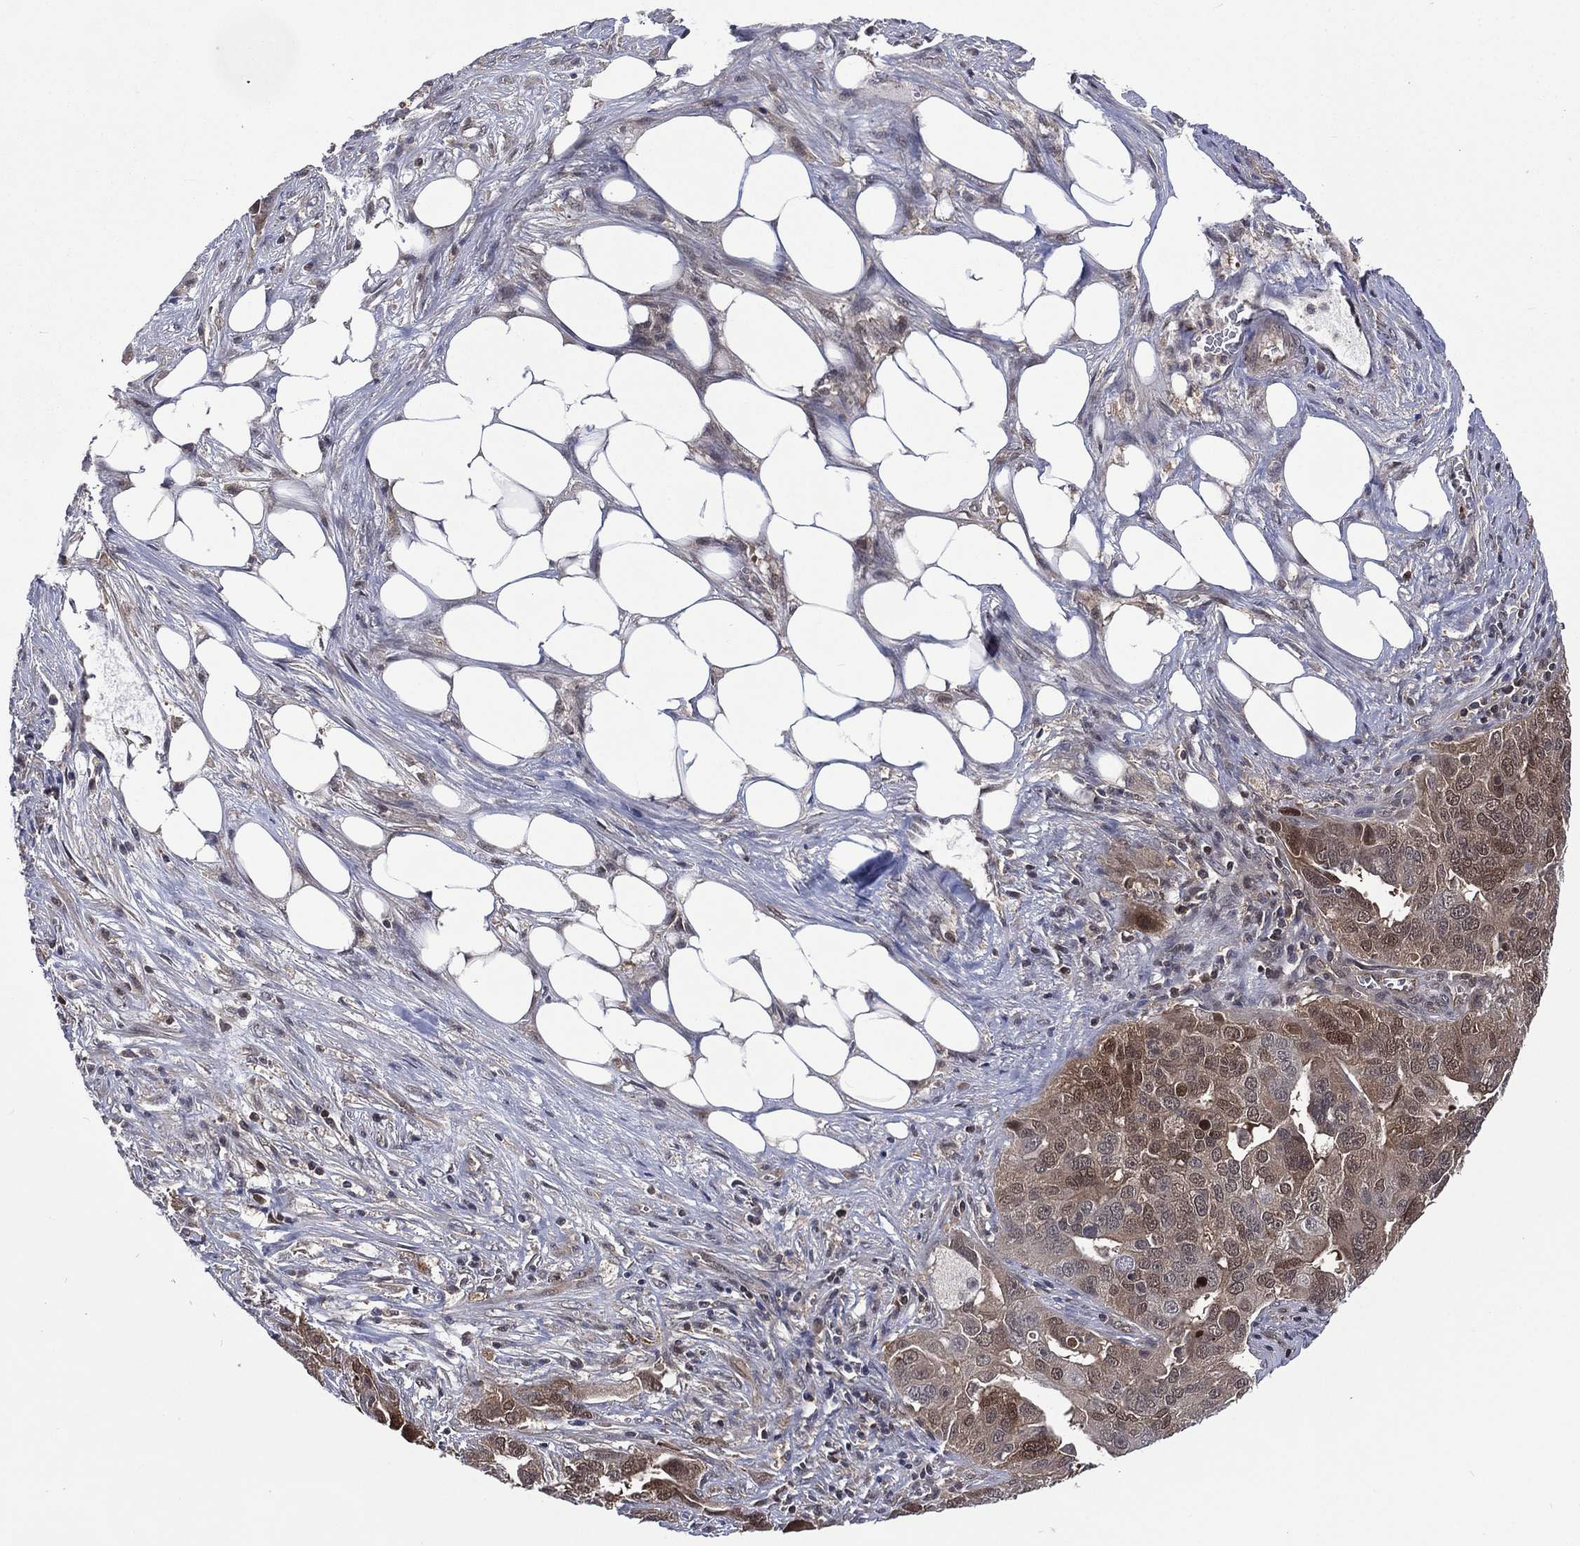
{"staining": {"intensity": "moderate", "quantity": "<25%", "location": "cytoplasmic/membranous,nuclear"}, "tissue": "ovarian cancer", "cell_type": "Tumor cells", "image_type": "cancer", "snomed": [{"axis": "morphology", "description": "Carcinoma, endometroid"}, {"axis": "topography", "description": "Soft tissue"}, {"axis": "topography", "description": "Ovary"}], "caption": "Endometroid carcinoma (ovarian) stained with a brown dye shows moderate cytoplasmic/membranous and nuclear positive positivity in about <25% of tumor cells.", "gene": "MTAP", "patient": {"sex": "female", "age": 52}}